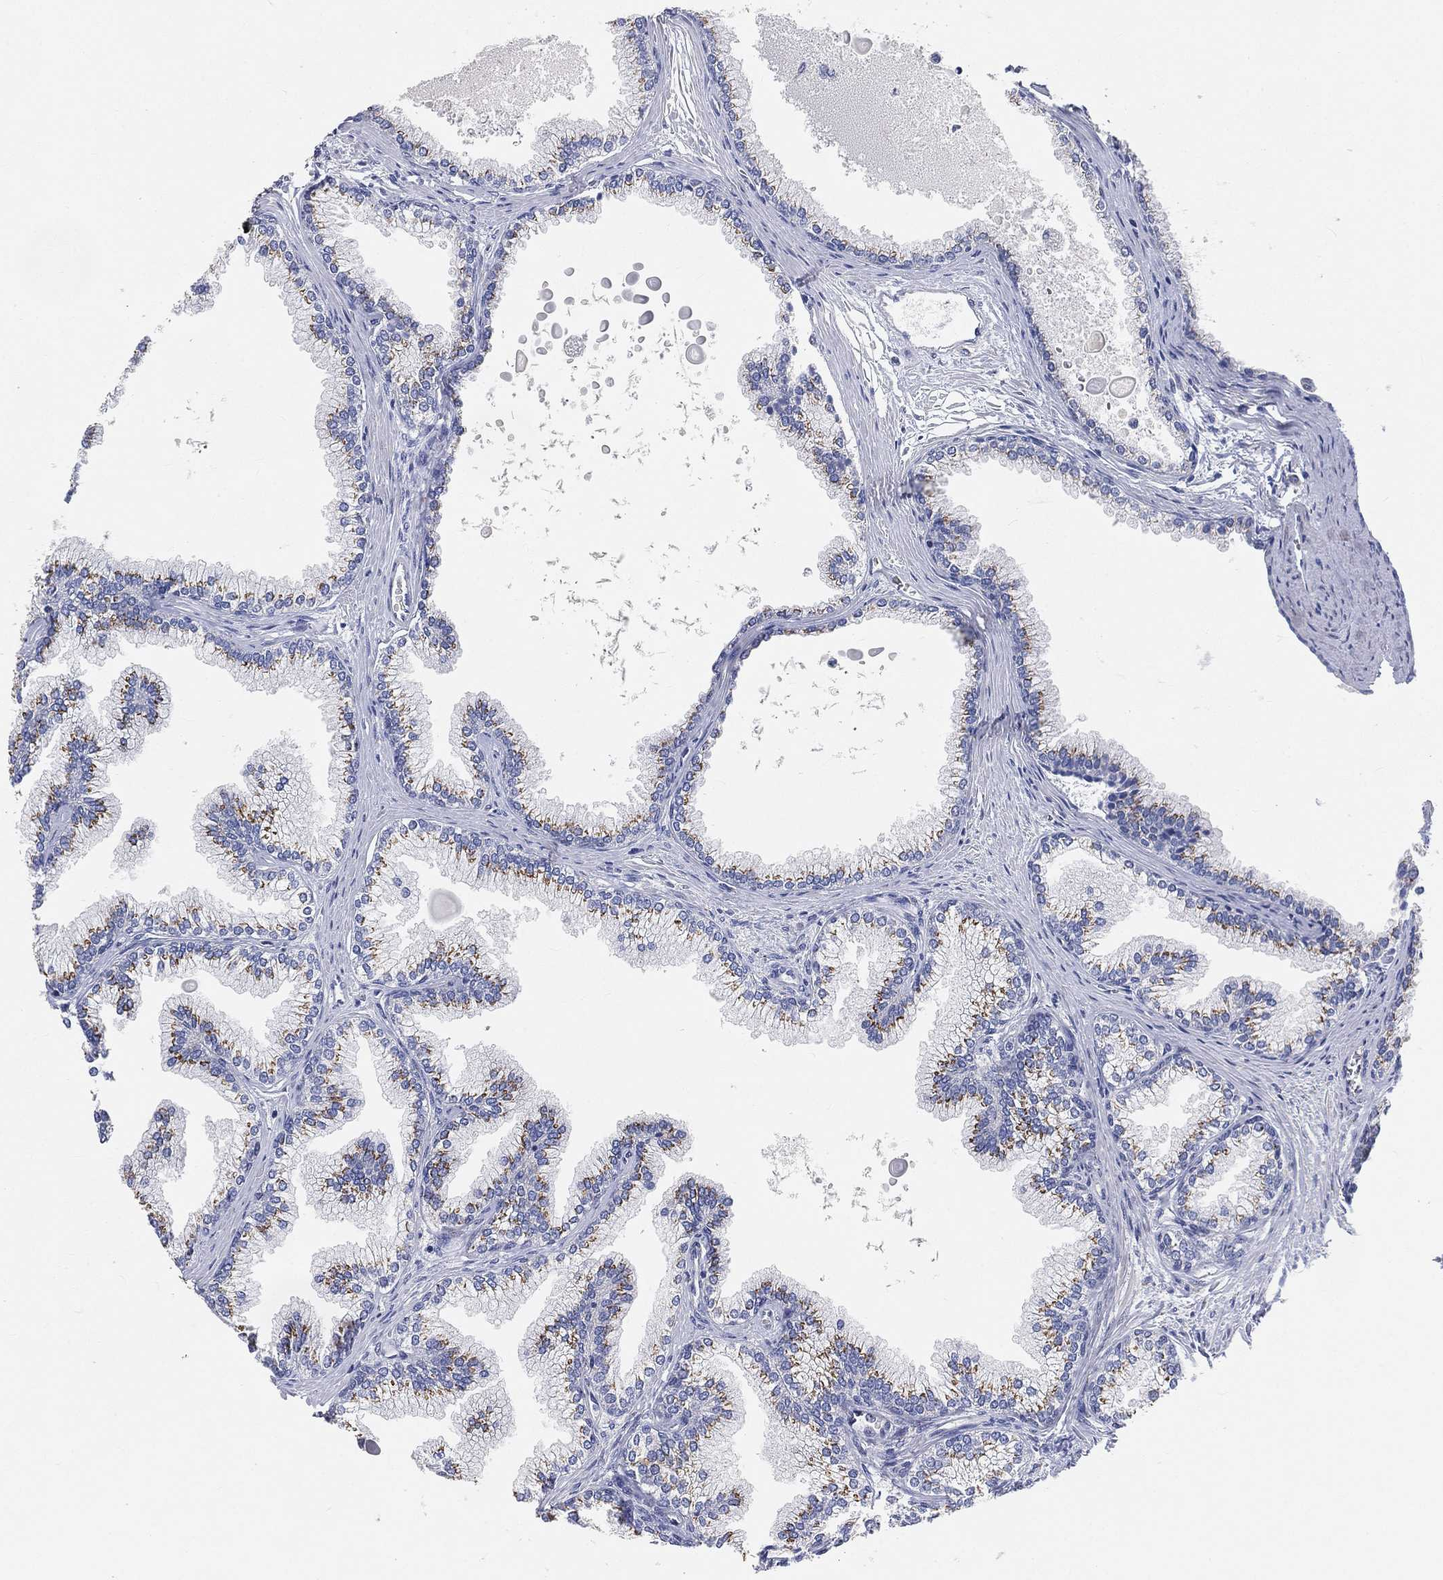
{"staining": {"intensity": "strong", "quantity": "<25%", "location": "cytoplasmic/membranous"}, "tissue": "prostate", "cell_type": "Glandular cells", "image_type": "normal", "snomed": [{"axis": "morphology", "description": "Normal tissue, NOS"}, {"axis": "topography", "description": "Prostate"}], "caption": "High-power microscopy captured an immunohistochemistry photomicrograph of unremarkable prostate, revealing strong cytoplasmic/membranous expression in about <25% of glandular cells.", "gene": "TMEM25", "patient": {"sex": "male", "age": 72}}